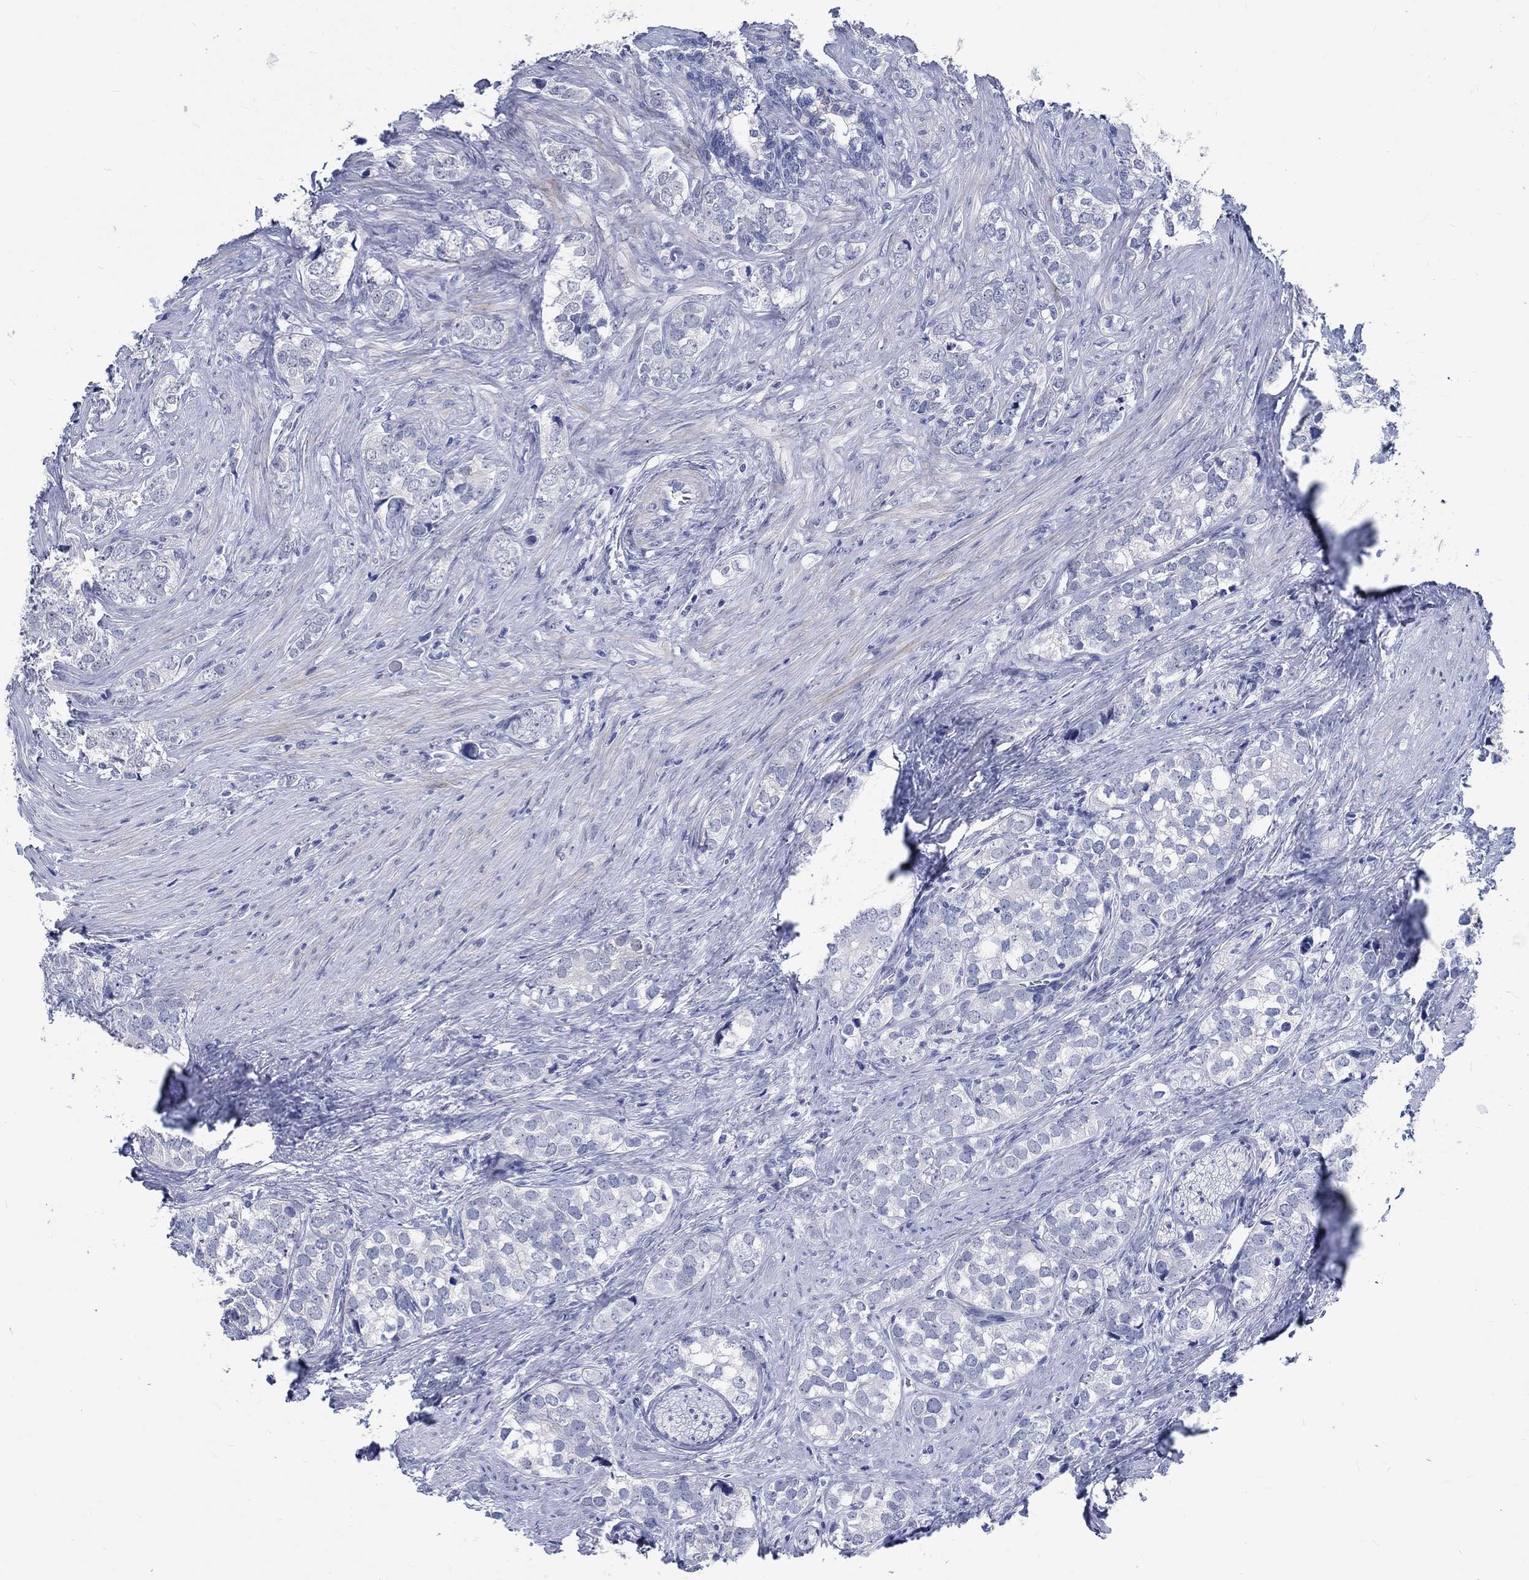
{"staining": {"intensity": "negative", "quantity": "none", "location": "none"}, "tissue": "prostate cancer", "cell_type": "Tumor cells", "image_type": "cancer", "snomed": [{"axis": "morphology", "description": "Adenocarcinoma, NOS"}, {"axis": "topography", "description": "Prostate and seminal vesicle, NOS"}], "caption": "Tumor cells show no significant protein staining in prostate cancer (adenocarcinoma).", "gene": "C4orf47", "patient": {"sex": "male", "age": 63}}